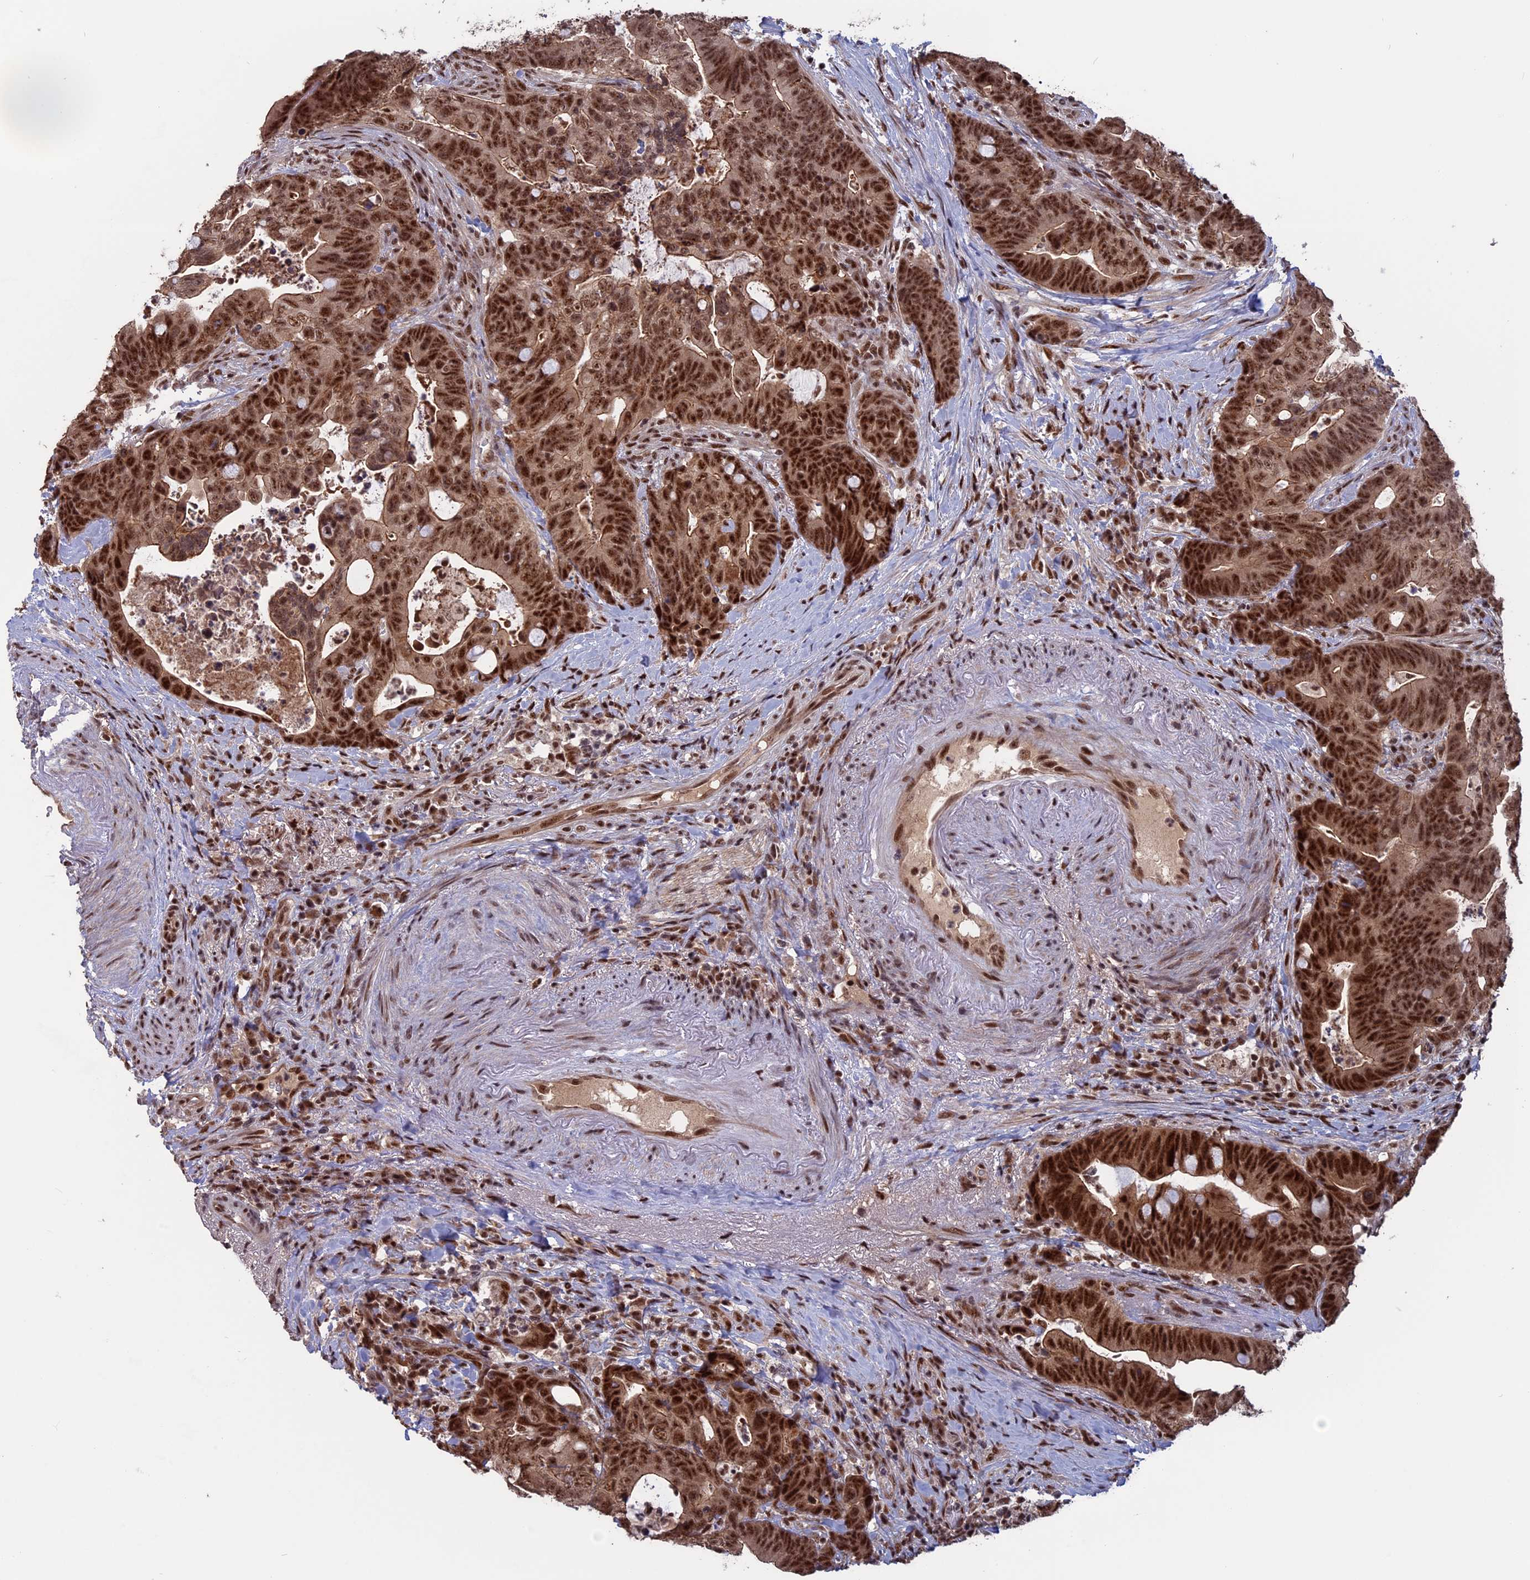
{"staining": {"intensity": "strong", "quantity": ">75%", "location": "nuclear"}, "tissue": "colorectal cancer", "cell_type": "Tumor cells", "image_type": "cancer", "snomed": [{"axis": "morphology", "description": "Adenocarcinoma, NOS"}, {"axis": "topography", "description": "Colon"}], "caption": "Immunohistochemical staining of human colorectal adenocarcinoma reveals strong nuclear protein staining in approximately >75% of tumor cells.", "gene": "CACTIN", "patient": {"sex": "female", "age": 82}}